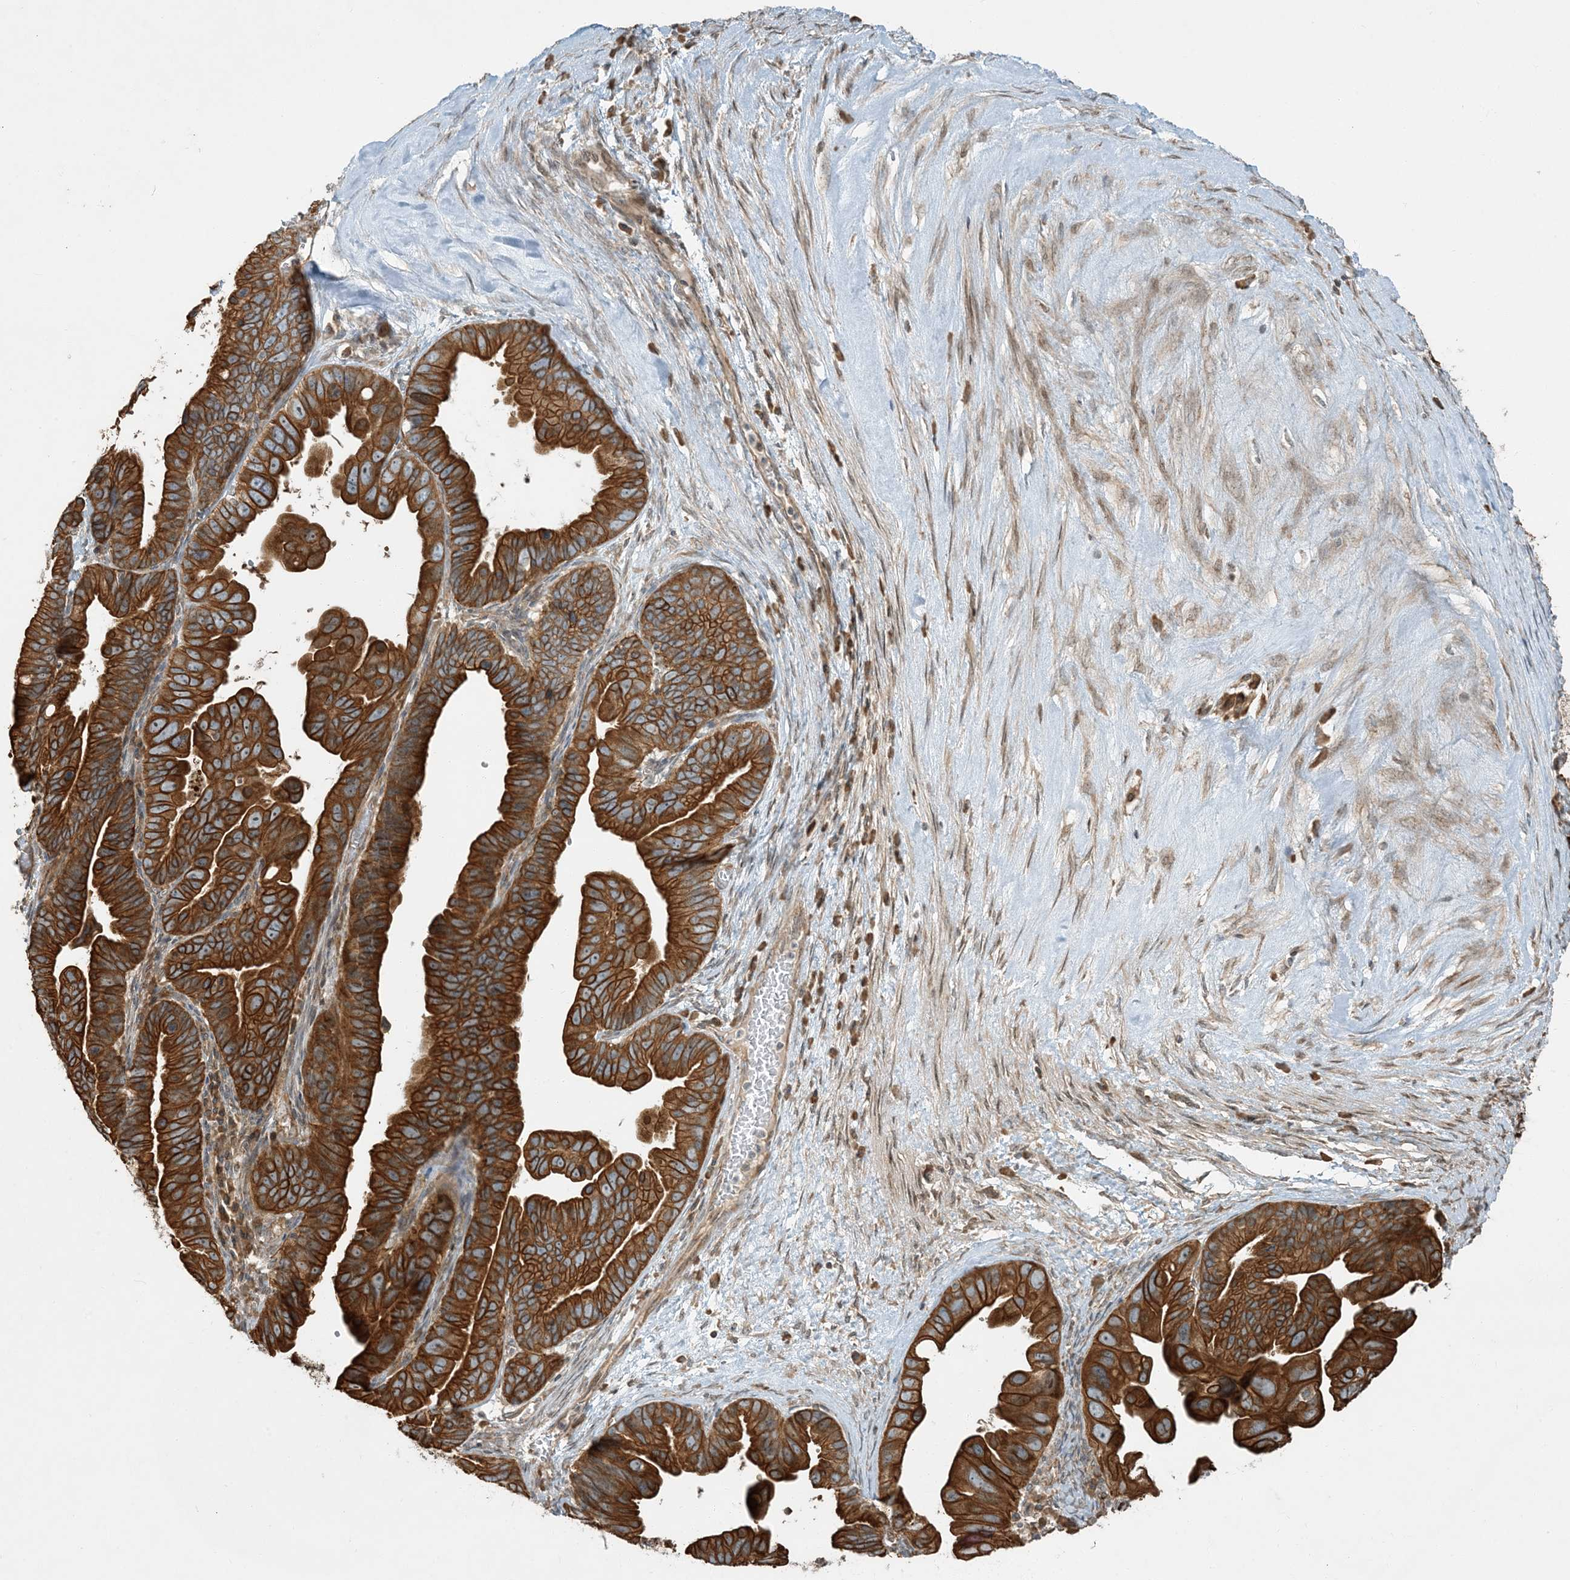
{"staining": {"intensity": "moderate", "quantity": ">75%", "location": "cytoplasmic/membranous"}, "tissue": "ovarian cancer", "cell_type": "Tumor cells", "image_type": "cancer", "snomed": [{"axis": "morphology", "description": "Cystadenocarcinoma, serous, NOS"}, {"axis": "topography", "description": "Ovary"}], "caption": "IHC image of human serous cystadenocarcinoma (ovarian) stained for a protein (brown), which reveals medium levels of moderate cytoplasmic/membranous positivity in about >75% of tumor cells.", "gene": "COMMD8", "patient": {"sex": "female", "age": 56}}